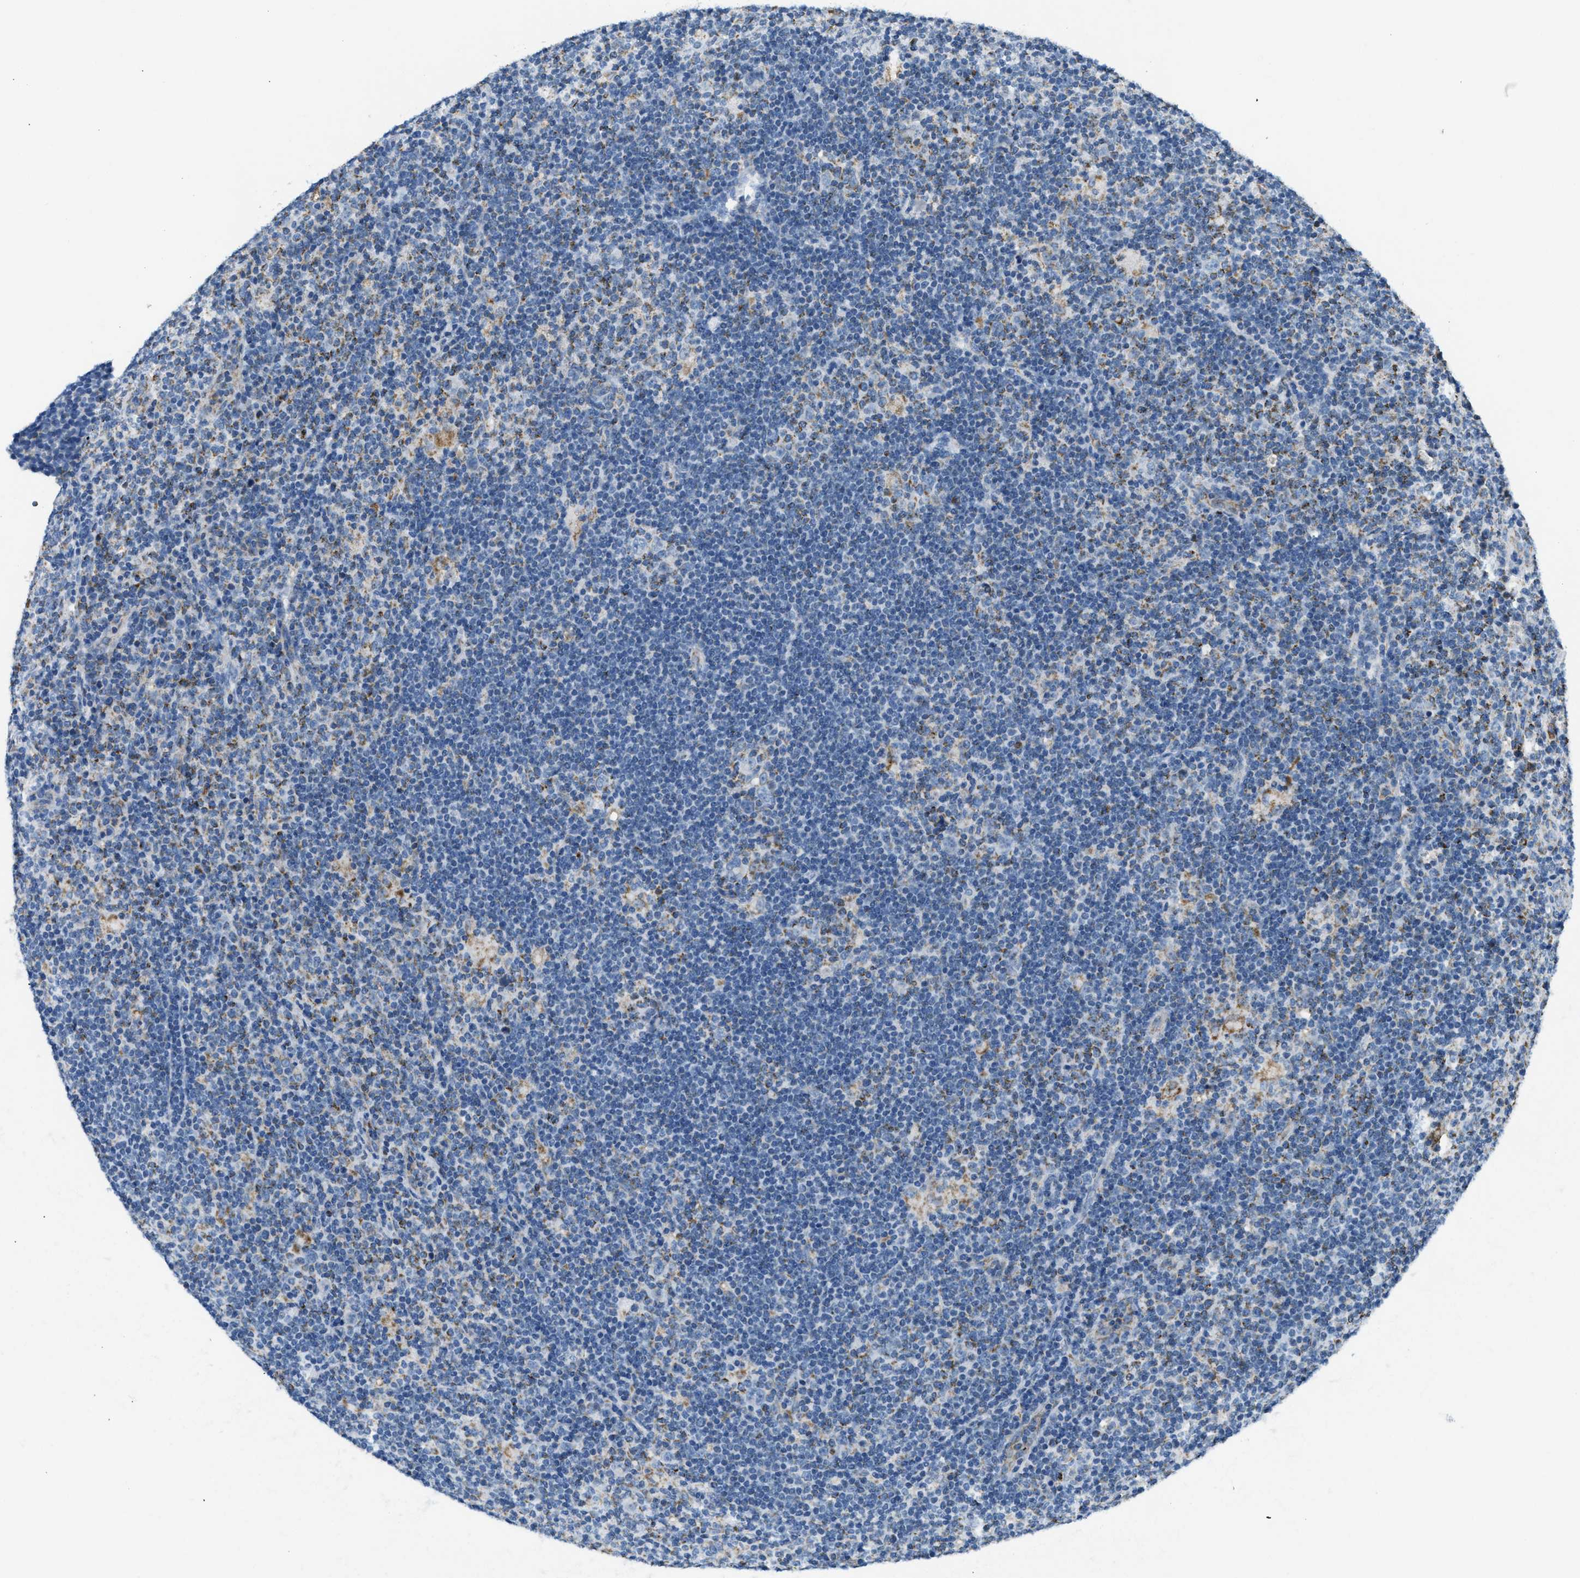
{"staining": {"intensity": "negative", "quantity": "none", "location": "none"}, "tissue": "lymphoma", "cell_type": "Tumor cells", "image_type": "cancer", "snomed": [{"axis": "morphology", "description": "Hodgkin's disease, NOS"}, {"axis": "topography", "description": "Lymph node"}], "caption": "Immunohistochemistry (IHC) image of neoplastic tissue: lymphoma stained with DAB (3,3'-diaminobenzidine) exhibits no significant protein staining in tumor cells.", "gene": "ACADVL", "patient": {"sex": "female", "age": 57}}